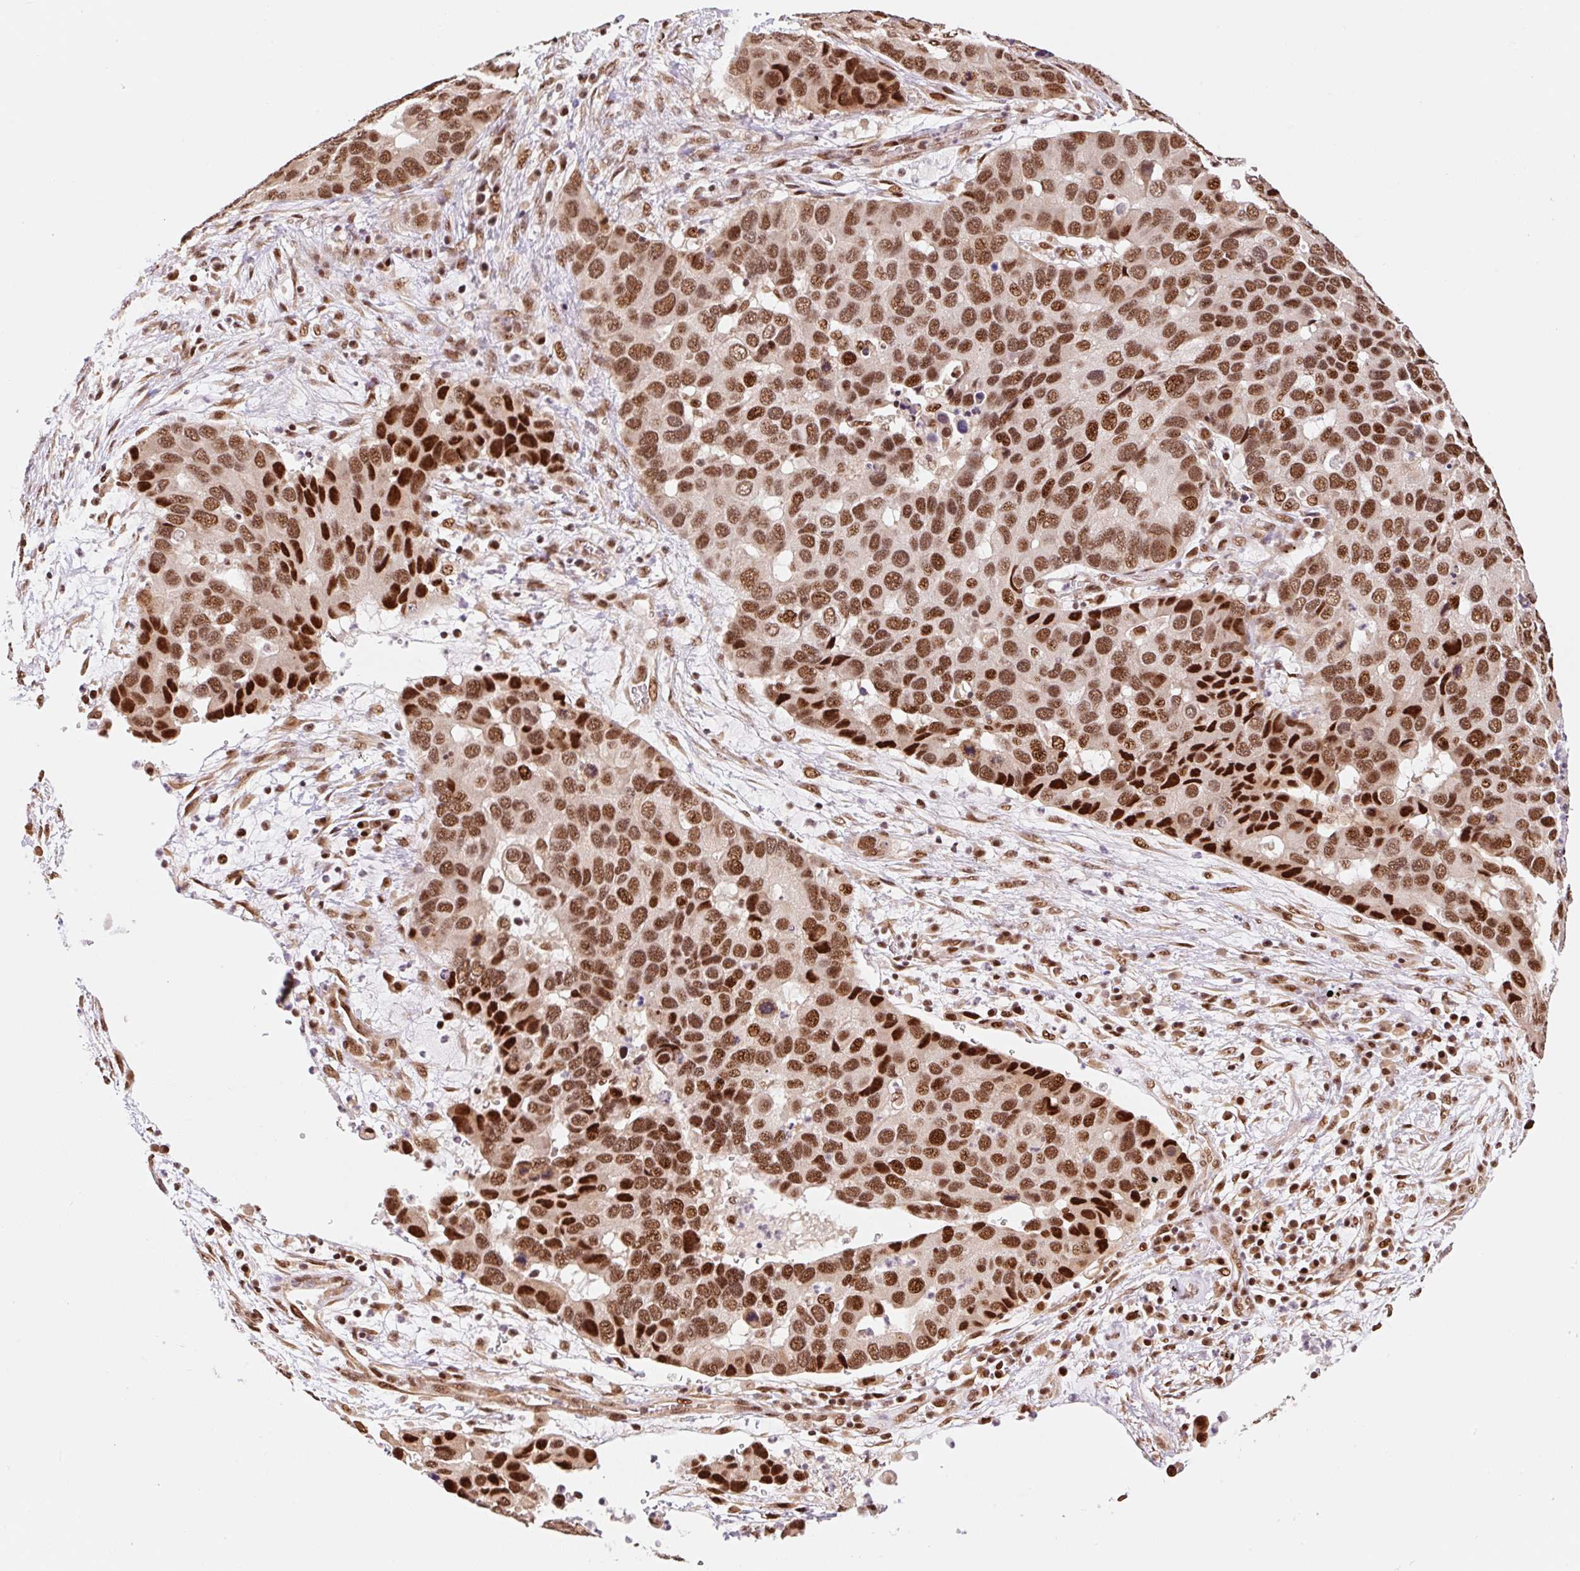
{"staining": {"intensity": "strong", "quantity": ">75%", "location": "nuclear"}, "tissue": "lung cancer", "cell_type": "Tumor cells", "image_type": "cancer", "snomed": [{"axis": "morphology", "description": "Aneuploidy"}, {"axis": "morphology", "description": "Adenocarcinoma, NOS"}, {"axis": "topography", "description": "Lymph node"}, {"axis": "topography", "description": "Lung"}], "caption": "Adenocarcinoma (lung) stained with a protein marker displays strong staining in tumor cells.", "gene": "INTS8", "patient": {"sex": "female", "age": 74}}